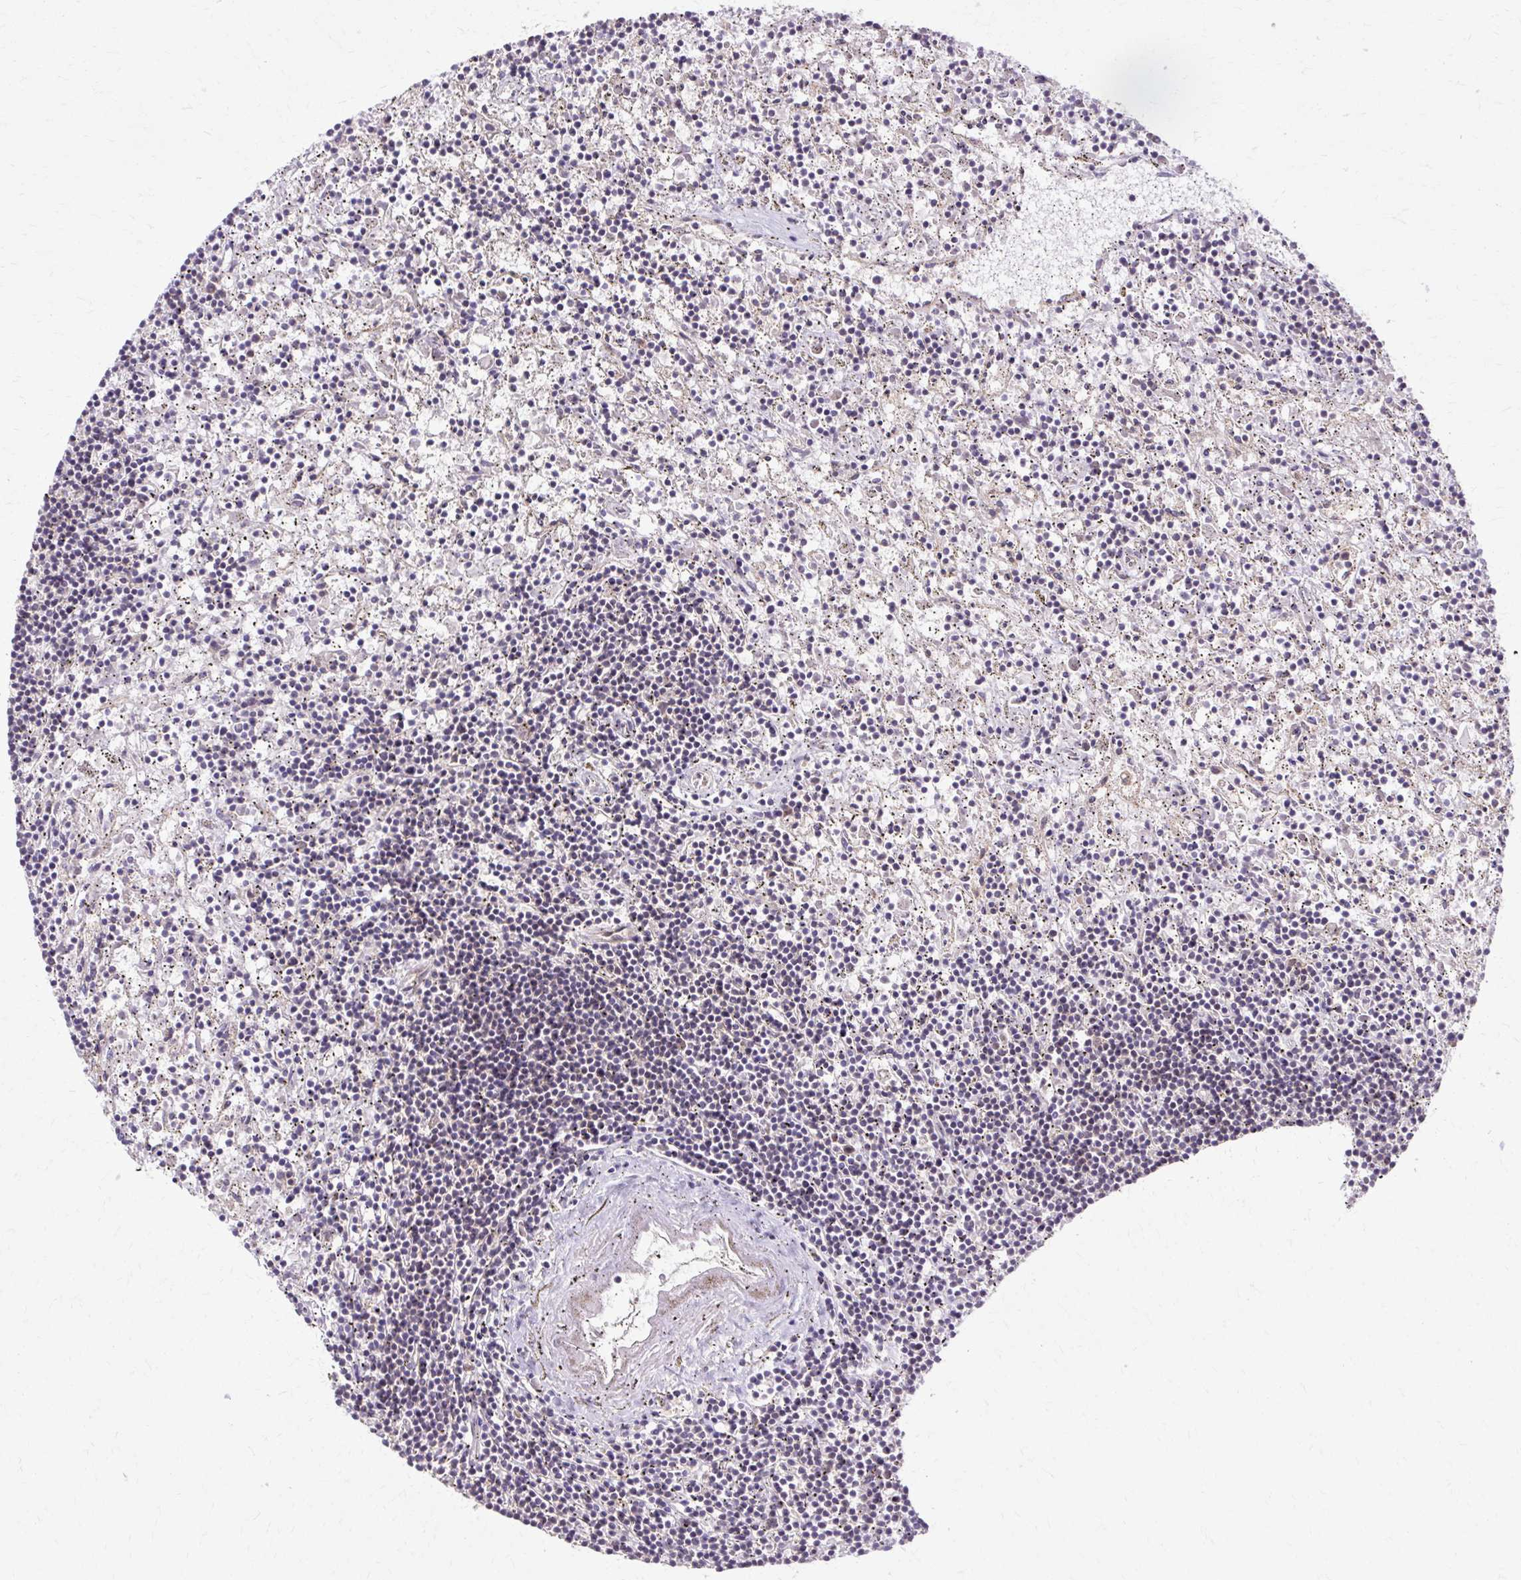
{"staining": {"intensity": "negative", "quantity": "none", "location": "none"}, "tissue": "lymphoma", "cell_type": "Tumor cells", "image_type": "cancer", "snomed": [{"axis": "morphology", "description": "Malignant lymphoma, non-Hodgkin's type, Low grade"}, {"axis": "topography", "description": "Spleen"}], "caption": "High magnification brightfield microscopy of low-grade malignant lymphoma, non-Hodgkin's type stained with DAB (3,3'-diaminobenzidine) (brown) and counterstained with hematoxylin (blue): tumor cells show no significant staining. (Brightfield microscopy of DAB (3,3'-diaminobenzidine) immunohistochemistry at high magnification).", "gene": "MZT2B", "patient": {"sex": "male", "age": 76}}